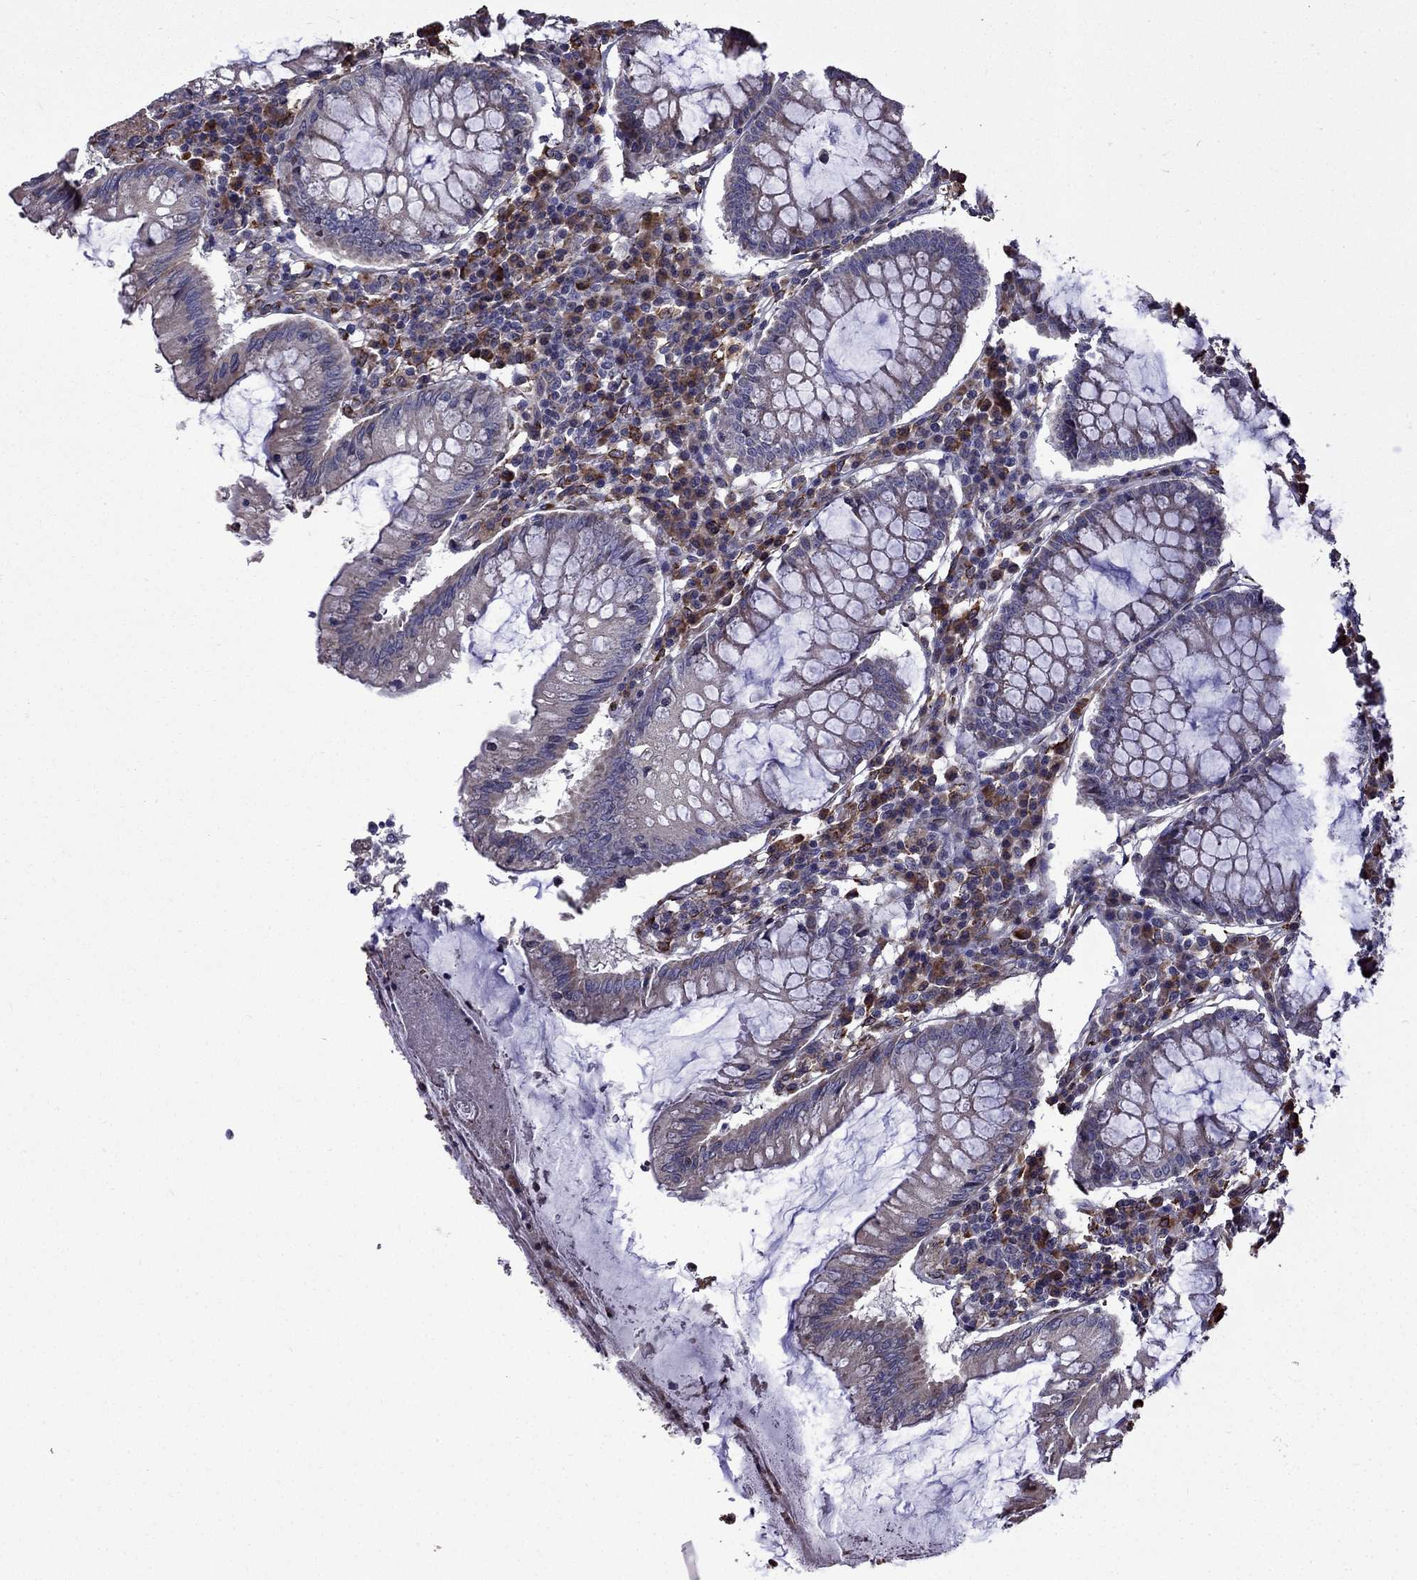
{"staining": {"intensity": "weak", "quantity": "<25%", "location": "cytoplasmic/membranous"}, "tissue": "colorectal cancer", "cell_type": "Tumor cells", "image_type": "cancer", "snomed": [{"axis": "morphology", "description": "Adenocarcinoma, NOS"}, {"axis": "topography", "description": "Colon"}], "caption": "IHC of colorectal adenocarcinoma displays no staining in tumor cells. (DAB IHC, high magnification).", "gene": "IKBIP", "patient": {"sex": "female", "age": 70}}